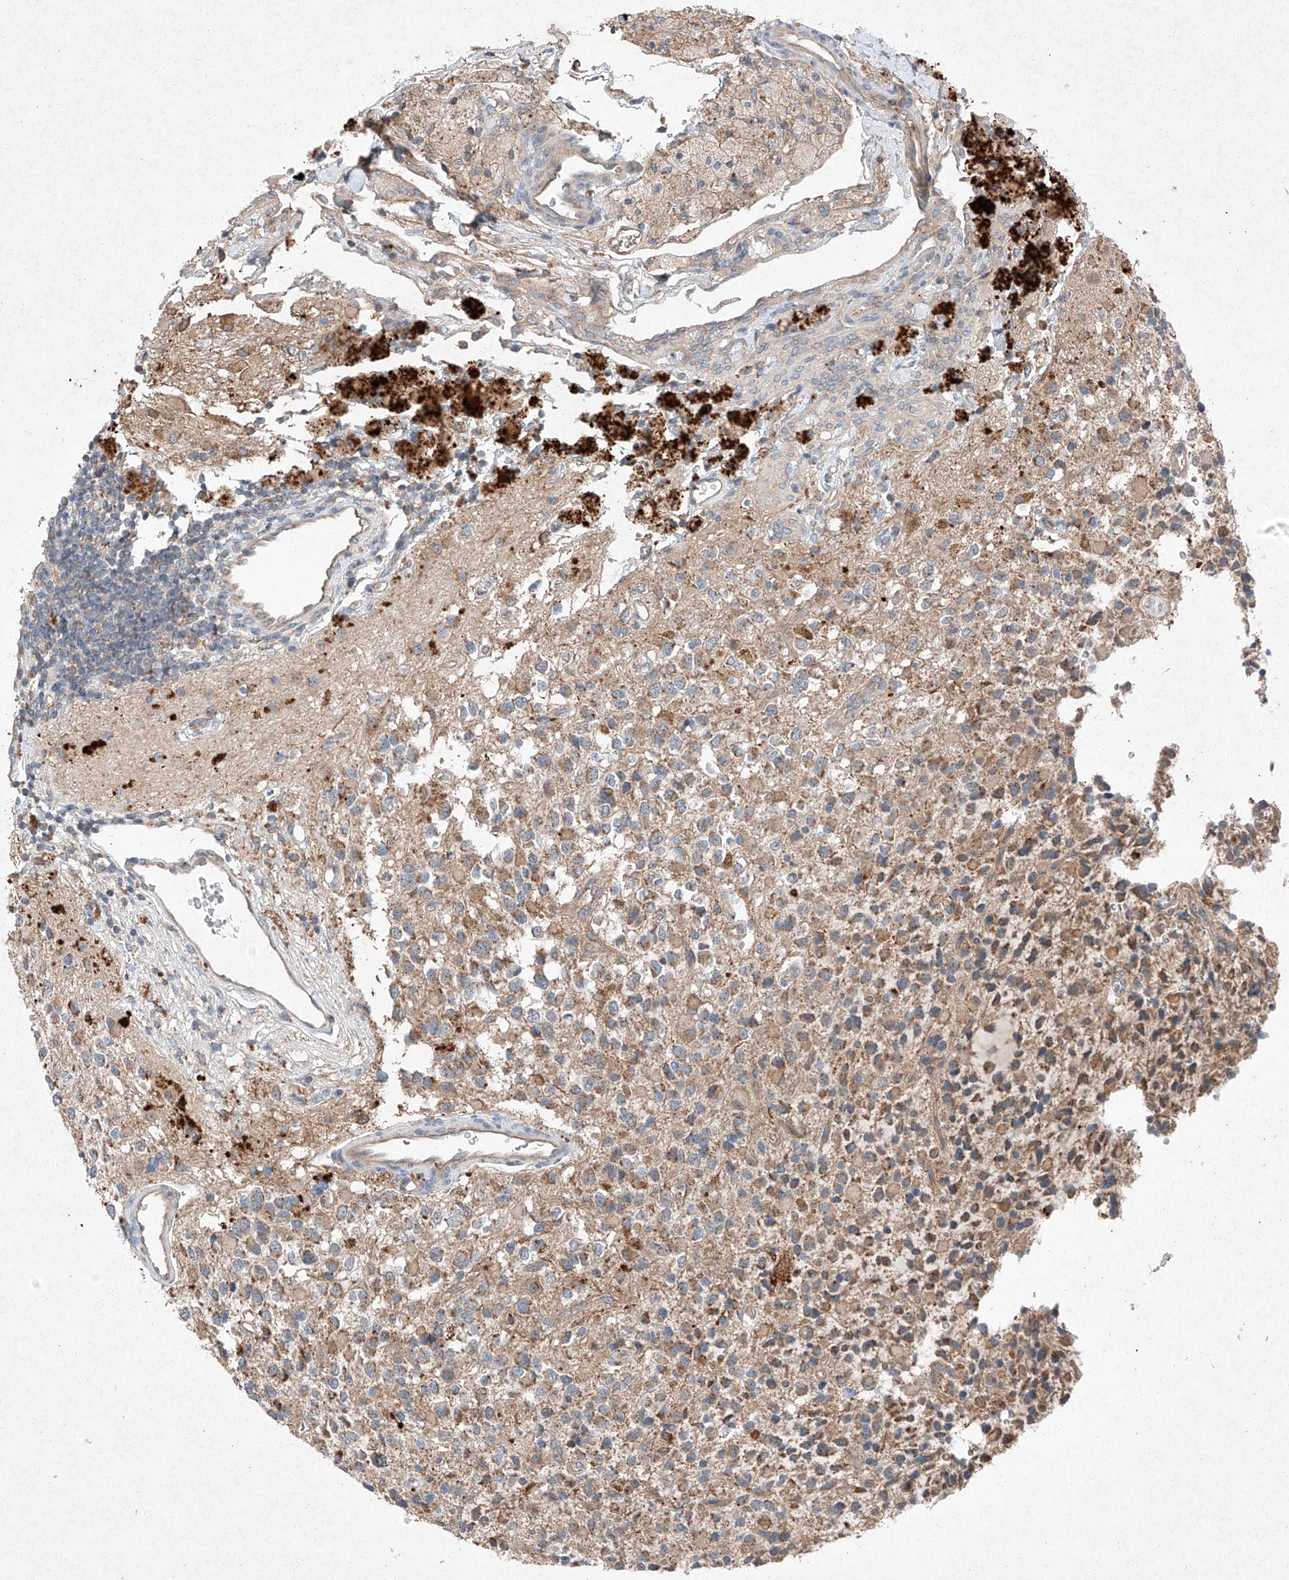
{"staining": {"intensity": "moderate", "quantity": "25%-75%", "location": "cytoplasmic/membranous"}, "tissue": "glioma", "cell_type": "Tumor cells", "image_type": "cancer", "snomed": [{"axis": "morphology", "description": "Glioma, malignant, High grade"}, {"axis": "topography", "description": "Brain"}], "caption": "Protein analysis of glioma tissue shows moderate cytoplasmic/membranous staining in about 25%-75% of tumor cells.", "gene": "RUSC1", "patient": {"sex": "male", "age": 34}}